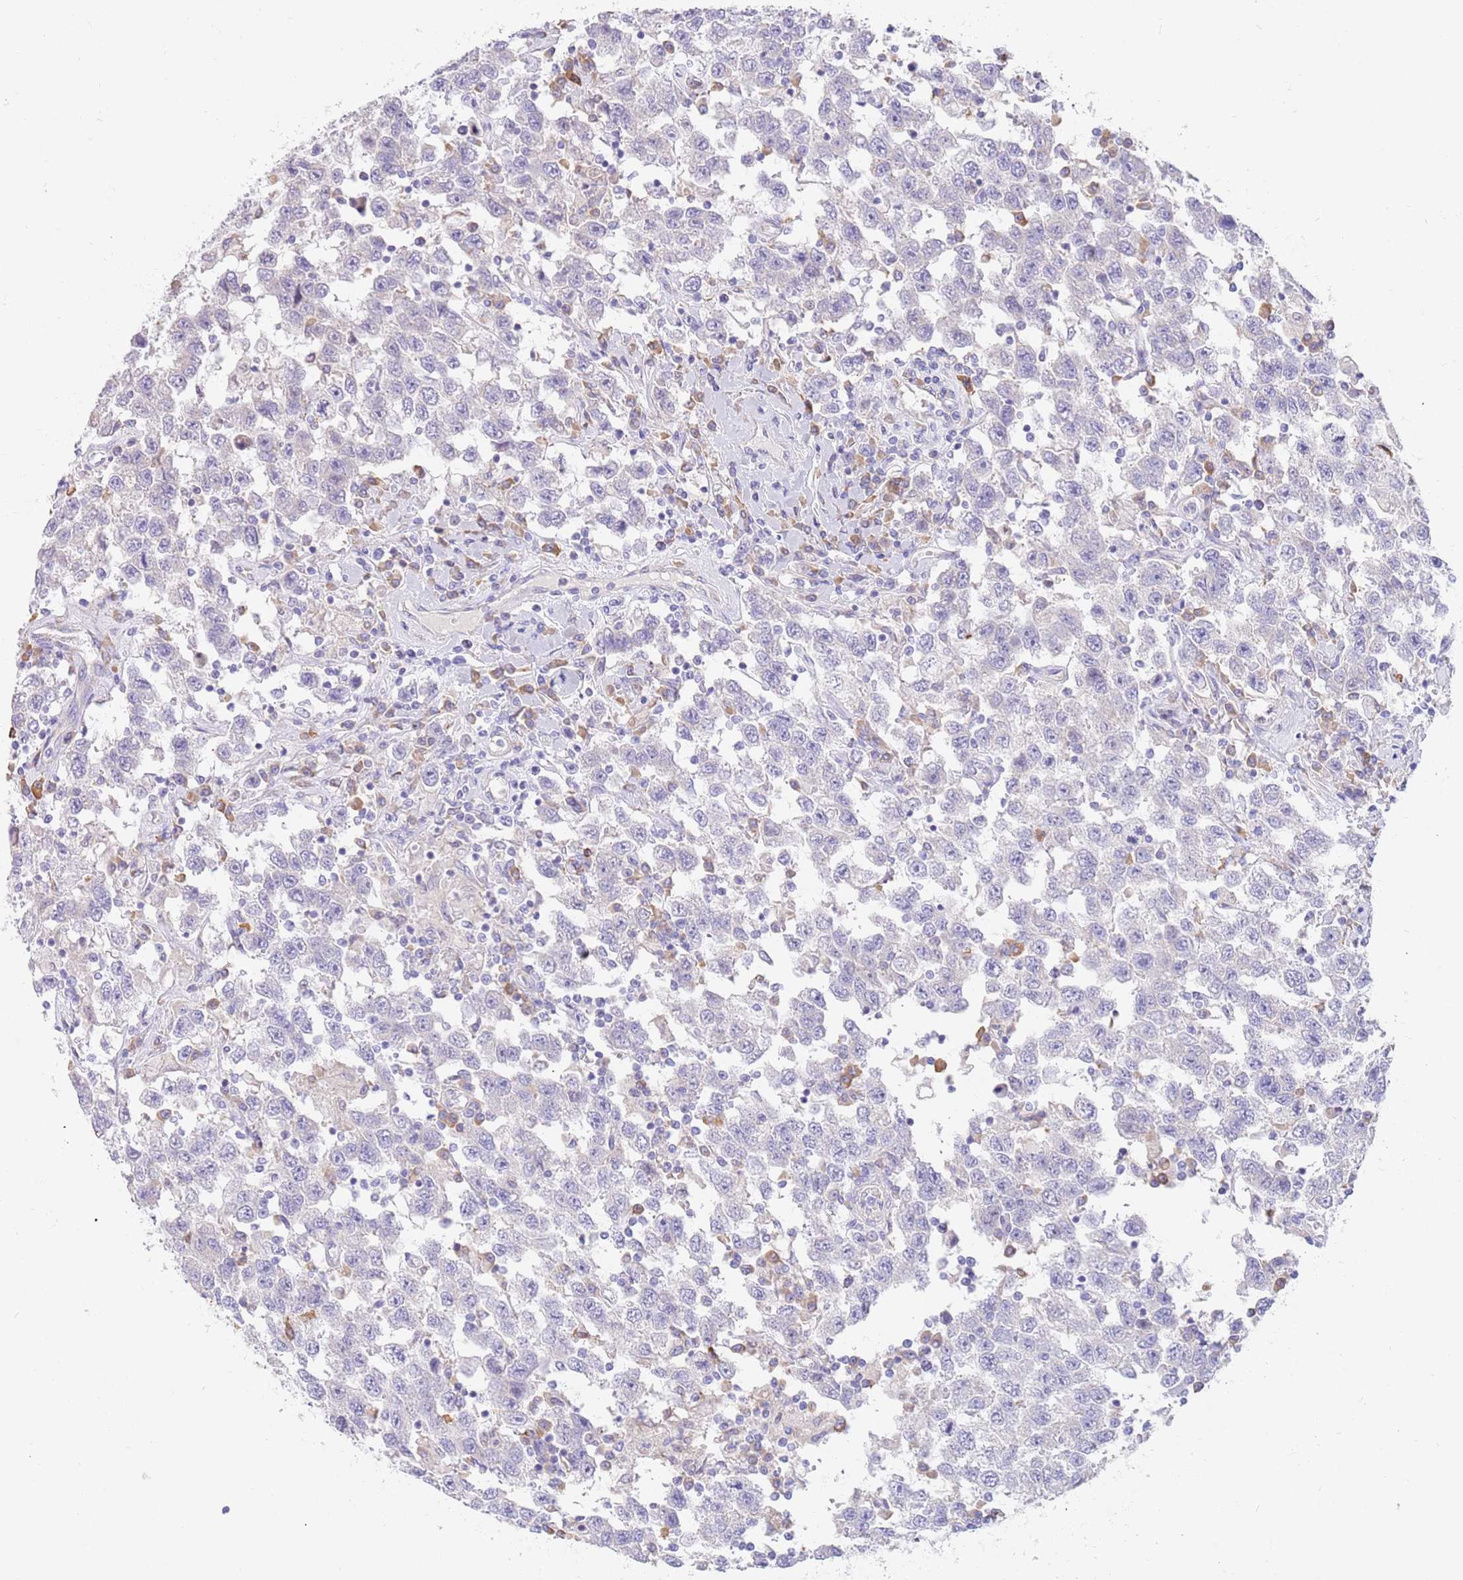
{"staining": {"intensity": "negative", "quantity": "none", "location": "none"}, "tissue": "testis cancer", "cell_type": "Tumor cells", "image_type": "cancer", "snomed": [{"axis": "morphology", "description": "Seminoma, NOS"}, {"axis": "topography", "description": "Testis"}], "caption": "A high-resolution photomicrograph shows immunohistochemistry staining of testis cancer, which demonstrates no significant staining in tumor cells. Nuclei are stained in blue.", "gene": "CCDC149", "patient": {"sex": "male", "age": 41}}